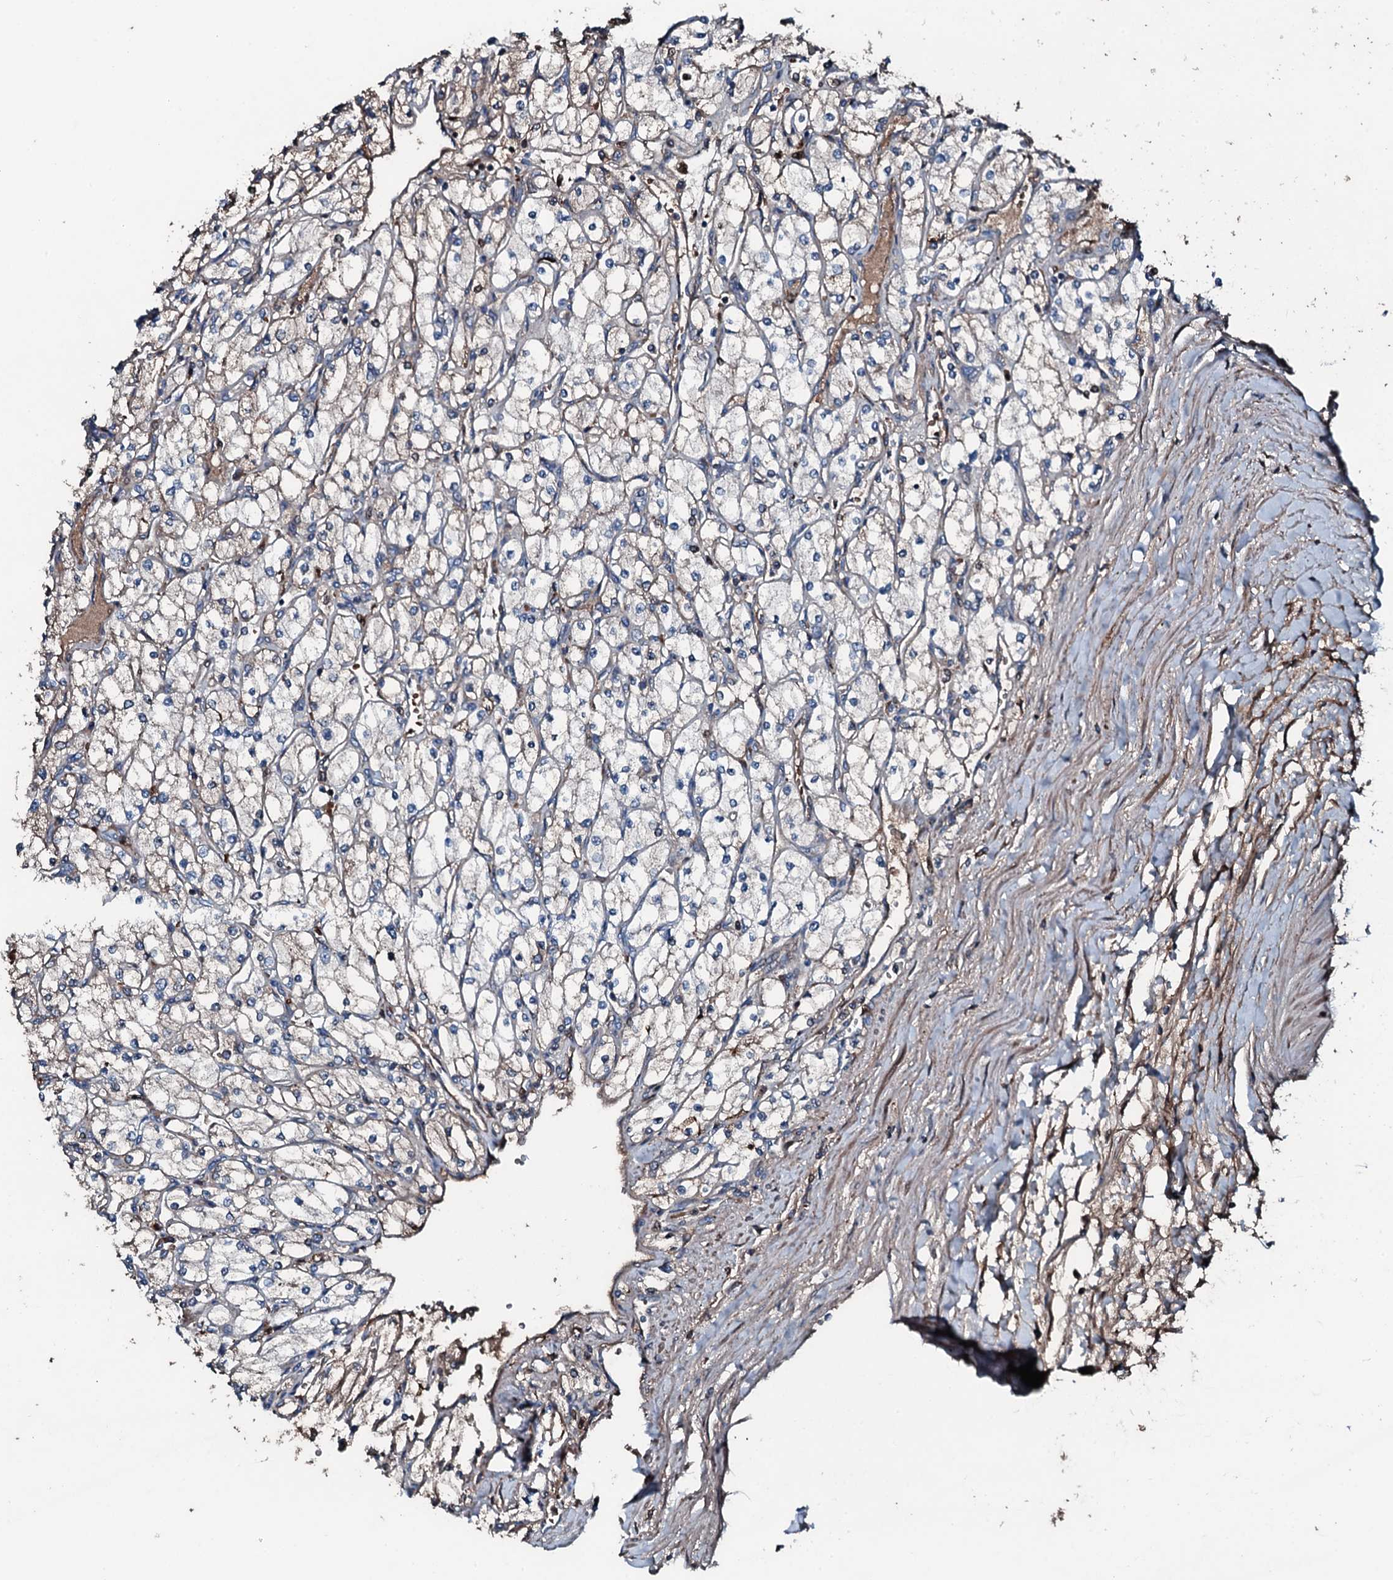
{"staining": {"intensity": "weak", "quantity": "<25%", "location": "cytoplasmic/membranous"}, "tissue": "renal cancer", "cell_type": "Tumor cells", "image_type": "cancer", "snomed": [{"axis": "morphology", "description": "Adenocarcinoma, NOS"}, {"axis": "topography", "description": "Kidney"}], "caption": "Immunohistochemistry photomicrograph of human adenocarcinoma (renal) stained for a protein (brown), which shows no positivity in tumor cells.", "gene": "AARS1", "patient": {"sex": "male", "age": 80}}